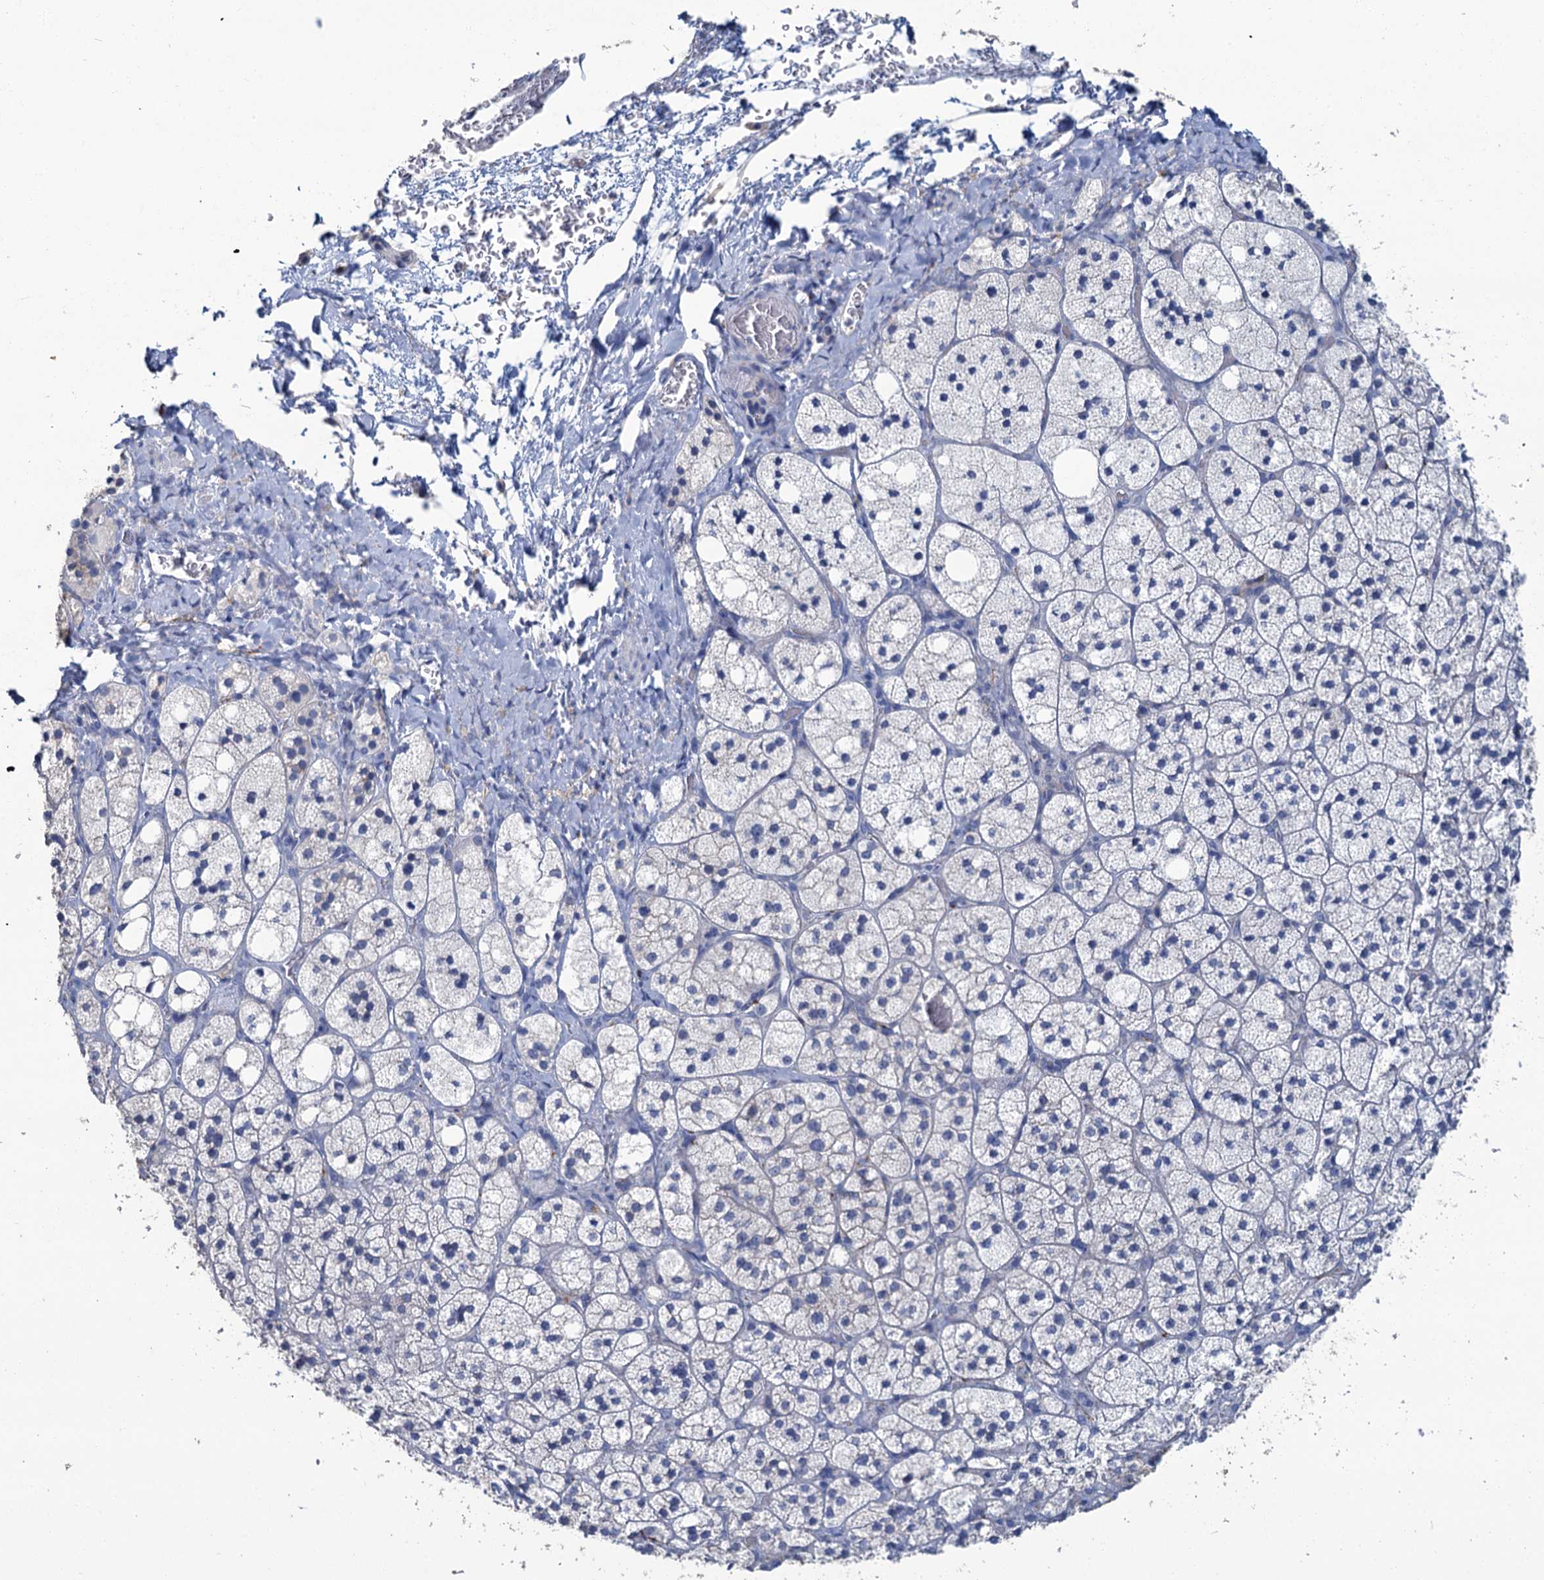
{"staining": {"intensity": "weak", "quantity": "<25%", "location": "cytoplasmic/membranous"}, "tissue": "adrenal gland", "cell_type": "Glandular cells", "image_type": "normal", "snomed": [{"axis": "morphology", "description": "Normal tissue, NOS"}, {"axis": "topography", "description": "Adrenal gland"}], "caption": "The IHC photomicrograph has no significant expression in glandular cells of adrenal gland.", "gene": "SNCB", "patient": {"sex": "male", "age": 61}}